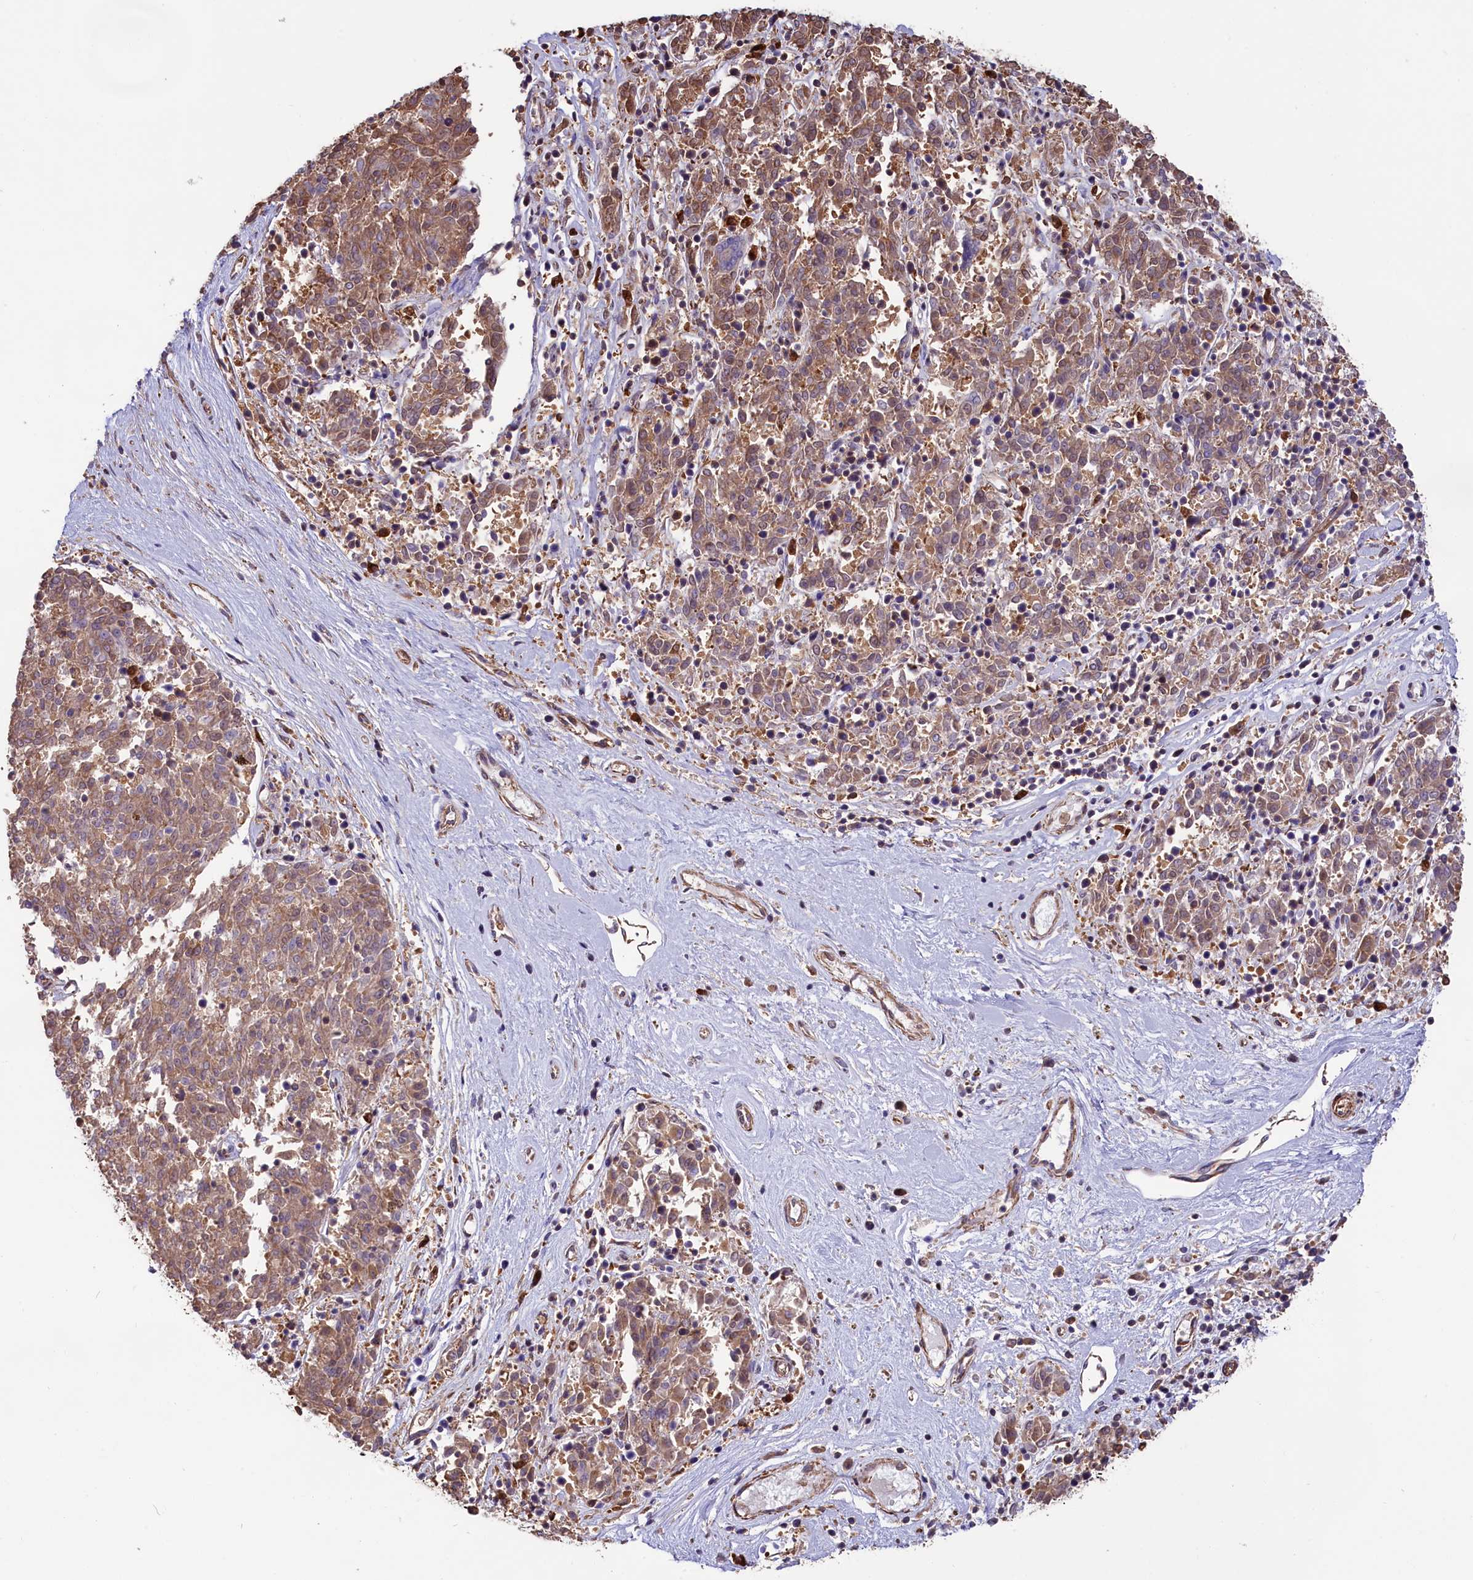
{"staining": {"intensity": "moderate", "quantity": ">75%", "location": "cytoplasmic/membranous"}, "tissue": "melanoma", "cell_type": "Tumor cells", "image_type": "cancer", "snomed": [{"axis": "morphology", "description": "Malignant melanoma, NOS"}, {"axis": "topography", "description": "Skin"}], "caption": "High-power microscopy captured an immunohistochemistry histopathology image of melanoma, revealing moderate cytoplasmic/membranous positivity in about >75% of tumor cells.", "gene": "GYS1", "patient": {"sex": "female", "age": 72}}